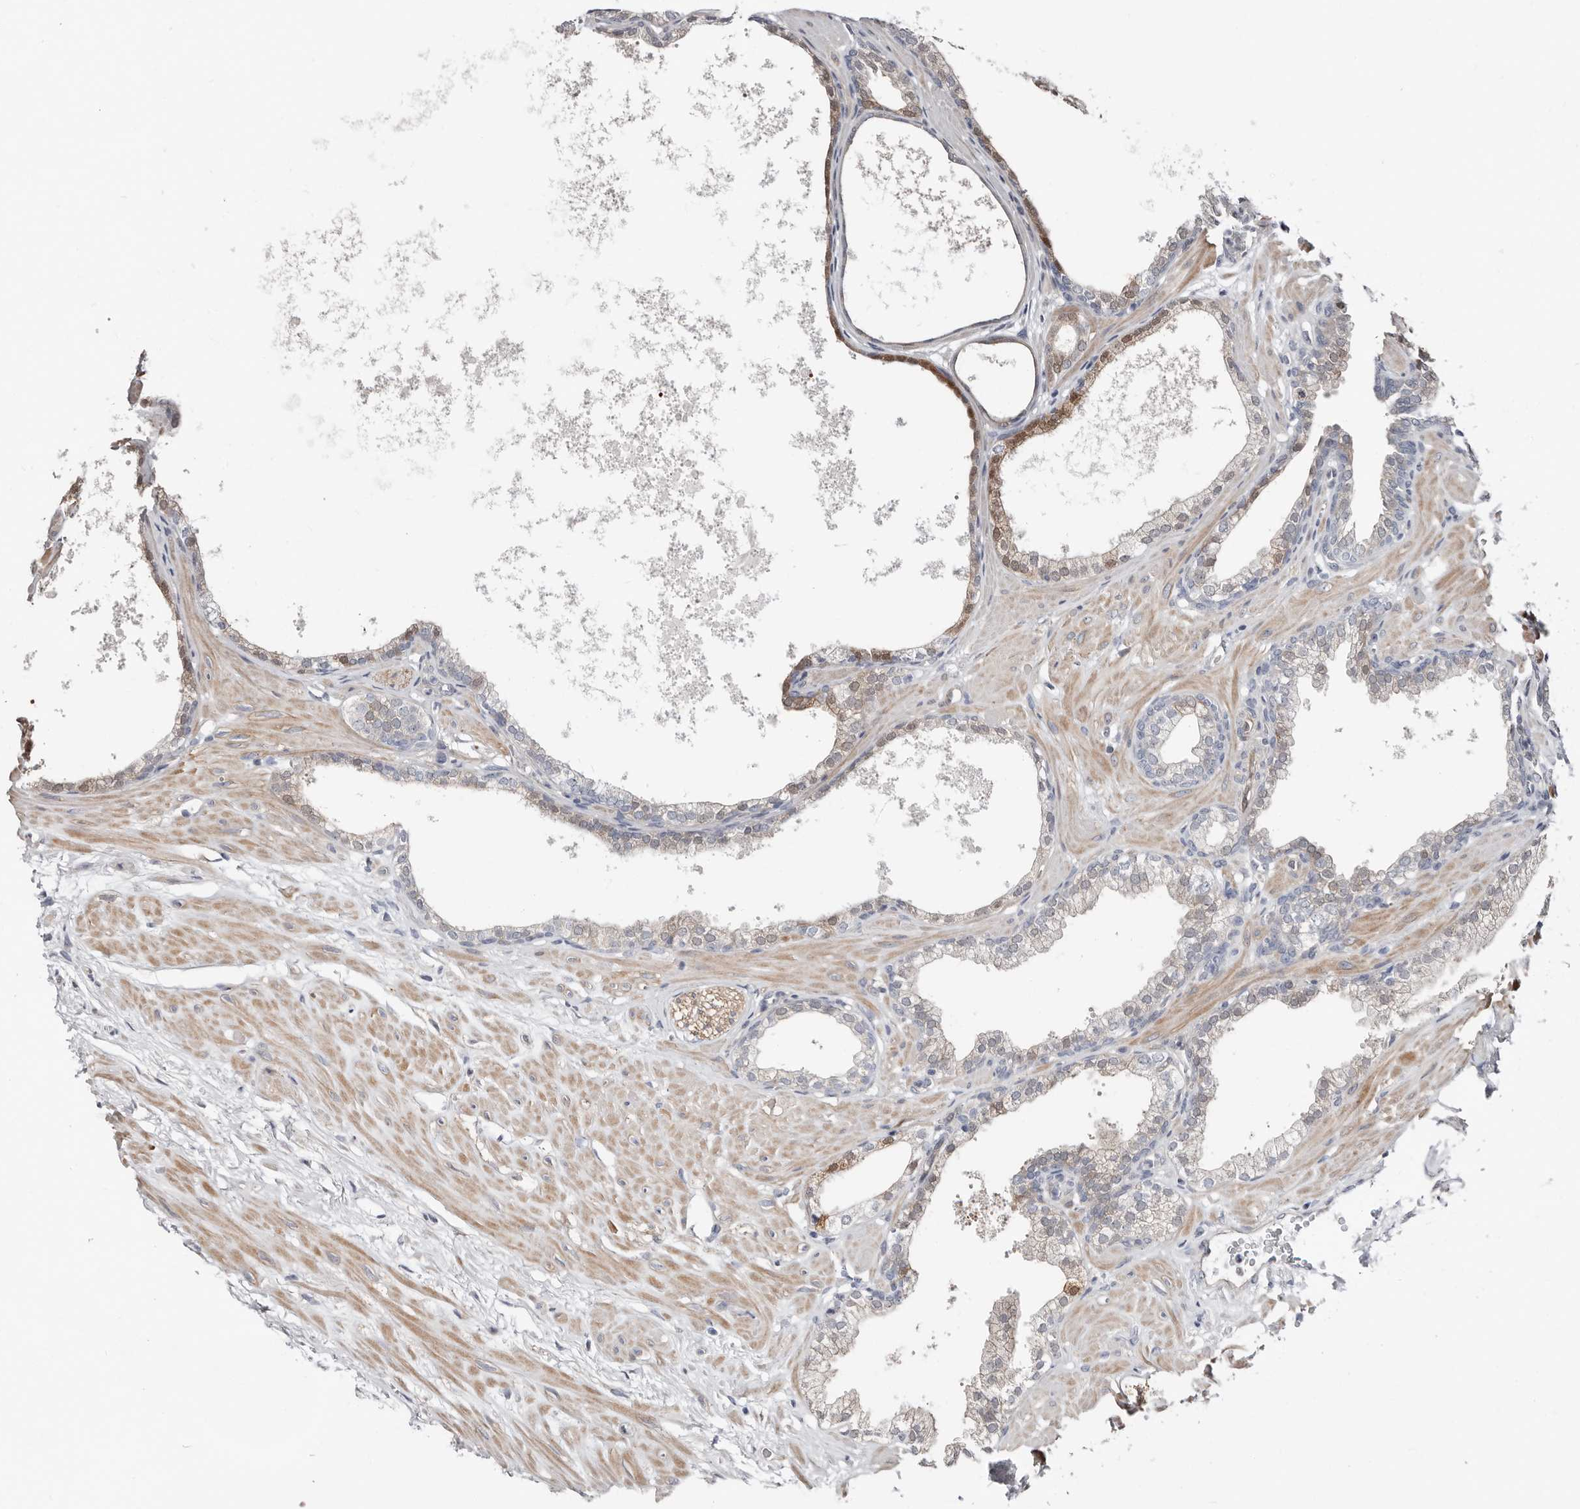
{"staining": {"intensity": "moderate", "quantity": "<25%", "location": "cytoplasmic/membranous,nuclear"}, "tissue": "prostate", "cell_type": "Glandular cells", "image_type": "normal", "snomed": [{"axis": "morphology", "description": "Normal tissue, NOS"}, {"axis": "morphology", "description": "Urothelial carcinoma, Low grade"}, {"axis": "topography", "description": "Urinary bladder"}, {"axis": "topography", "description": "Prostate"}], "caption": "Brown immunohistochemical staining in benign human prostate exhibits moderate cytoplasmic/membranous,nuclear staining in about <25% of glandular cells.", "gene": "ASRGL1", "patient": {"sex": "male", "age": 60}}